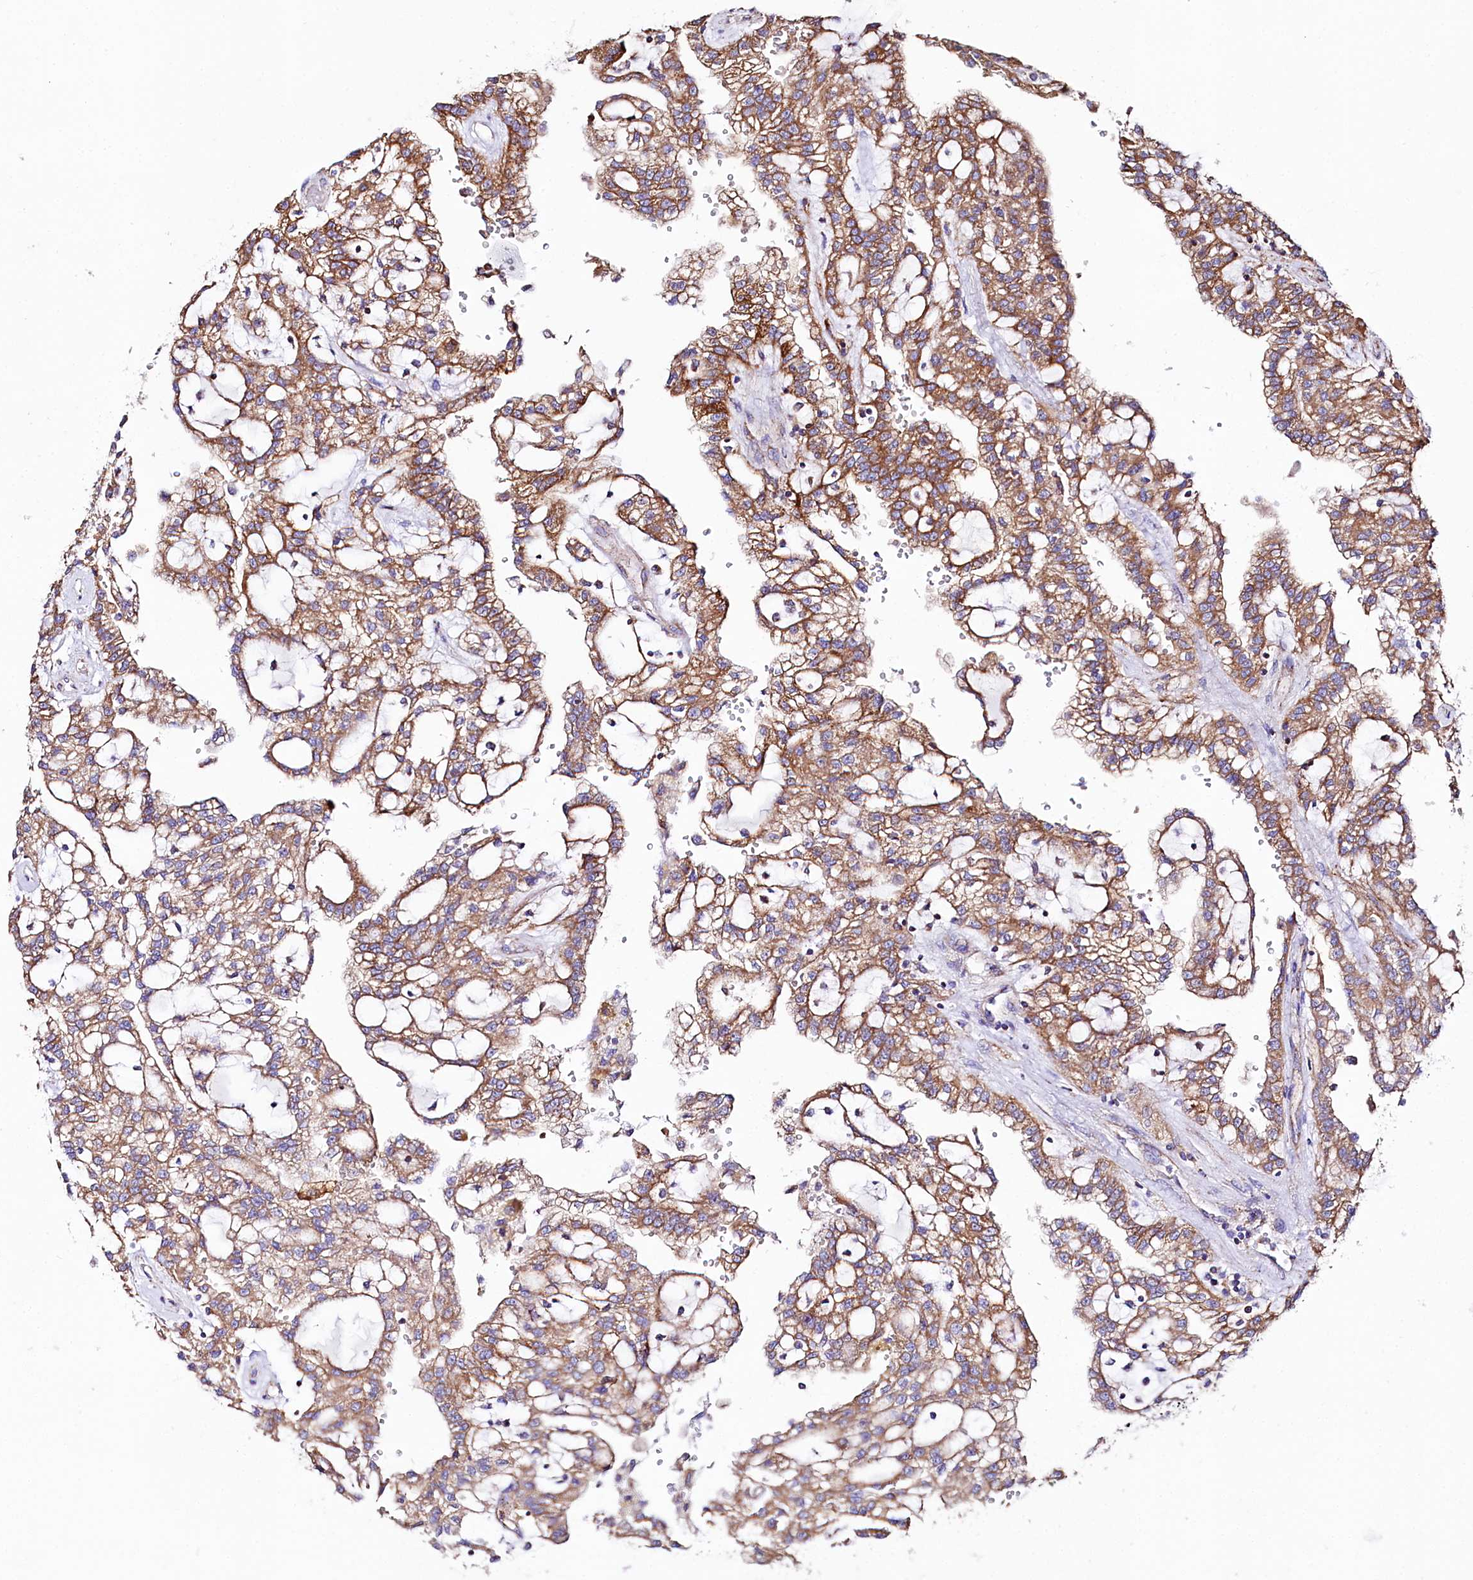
{"staining": {"intensity": "moderate", "quantity": ">75%", "location": "cytoplasmic/membranous"}, "tissue": "renal cancer", "cell_type": "Tumor cells", "image_type": "cancer", "snomed": [{"axis": "morphology", "description": "Adenocarcinoma, NOS"}, {"axis": "topography", "description": "Kidney"}], "caption": "The micrograph exhibits staining of renal cancer (adenocarcinoma), revealing moderate cytoplasmic/membranous protein staining (brown color) within tumor cells.", "gene": "APLP2", "patient": {"sex": "male", "age": 63}}